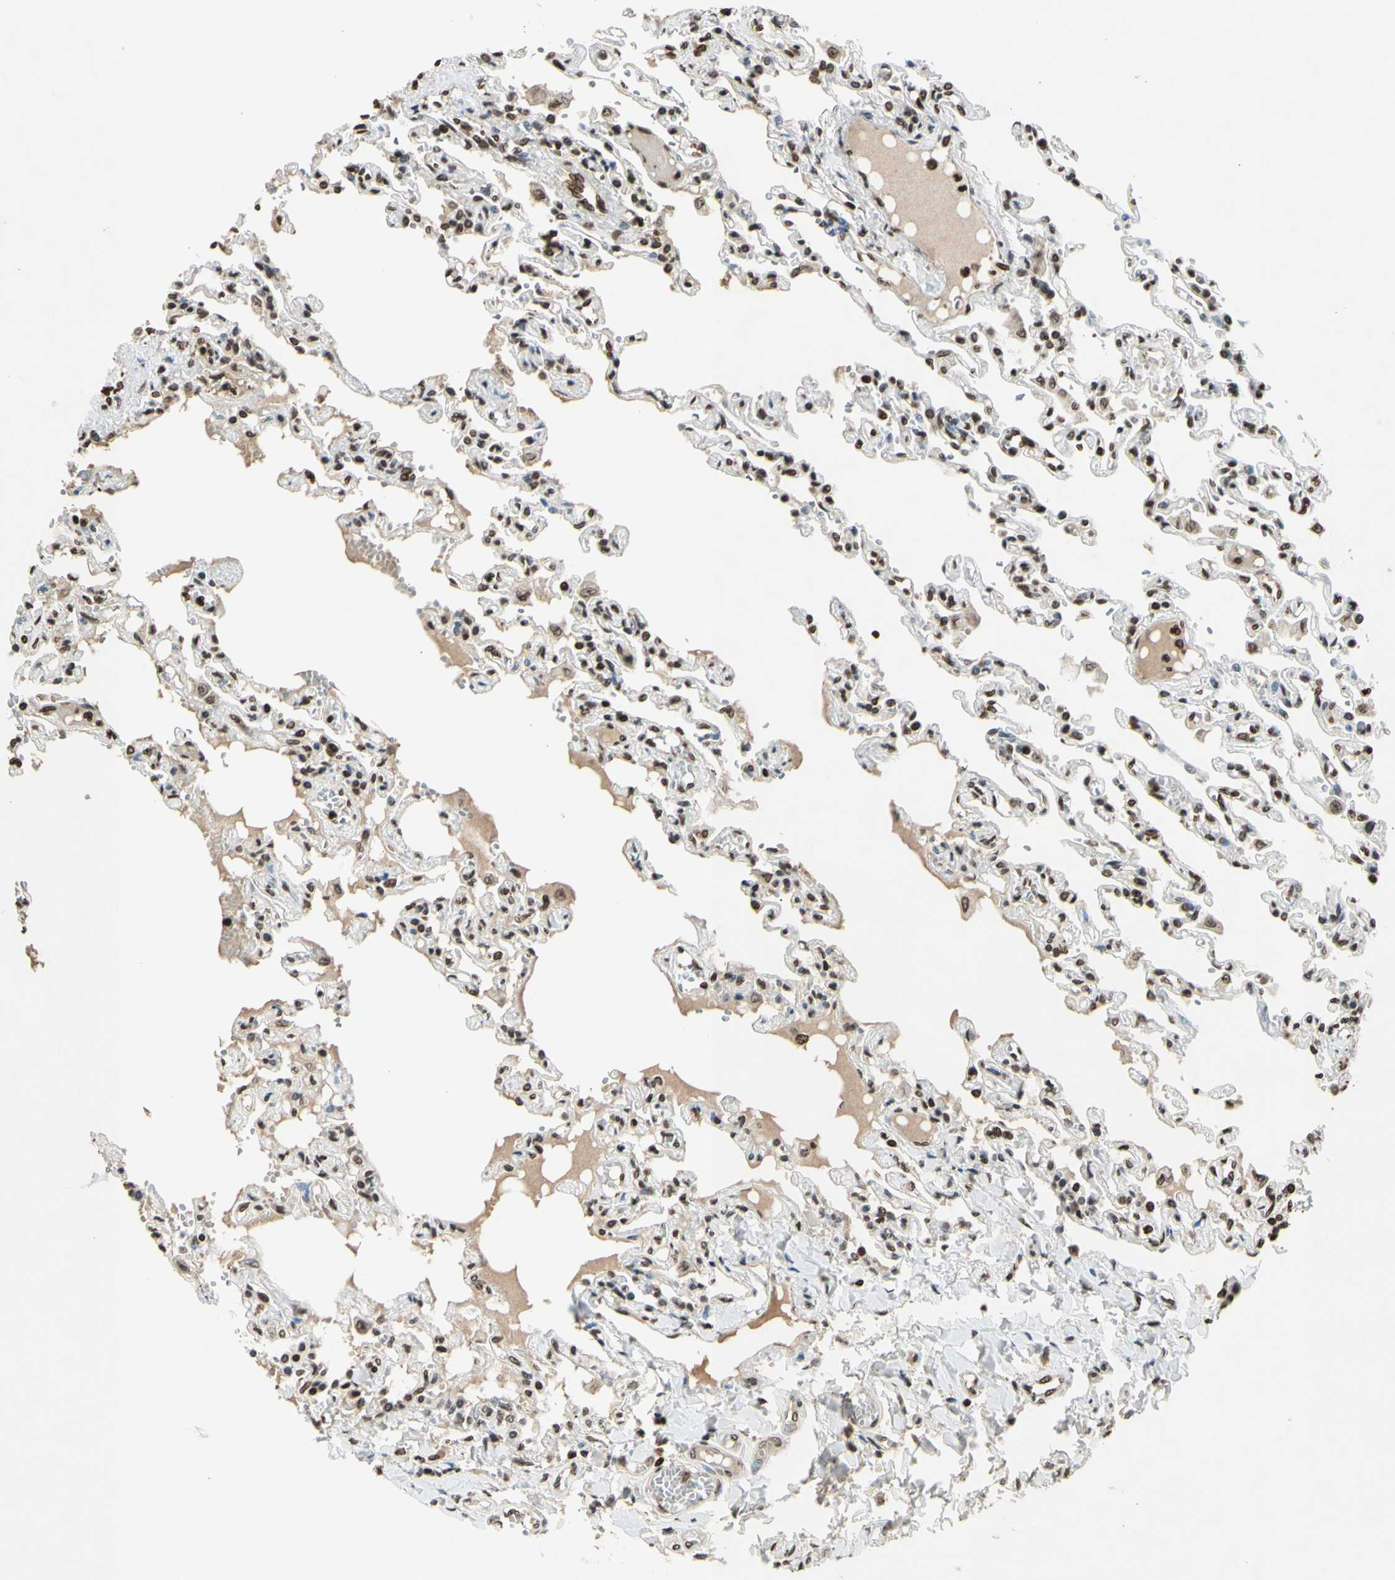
{"staining": {"intensity": "strong", "quantity": ">75%", "location": "nuclear"}, "tissue": "lung", "cell_type": "Alveolar cells", "image_type": "normal", "snomed": [{"axis": "morphology", "description": "Normal tissue, NOS"}, {"axis": "topography", "description": "Lung"}], "caption": "Benign lung exhibits strong nuclear positivity in approximately >75% of alveolar cells, visualized by immunohistochemistry. (brown staining indicates protein expression, while blue staining denotes nuclei).", "gene": "RORA", "patient": {"sex": "male", "age": 21}}